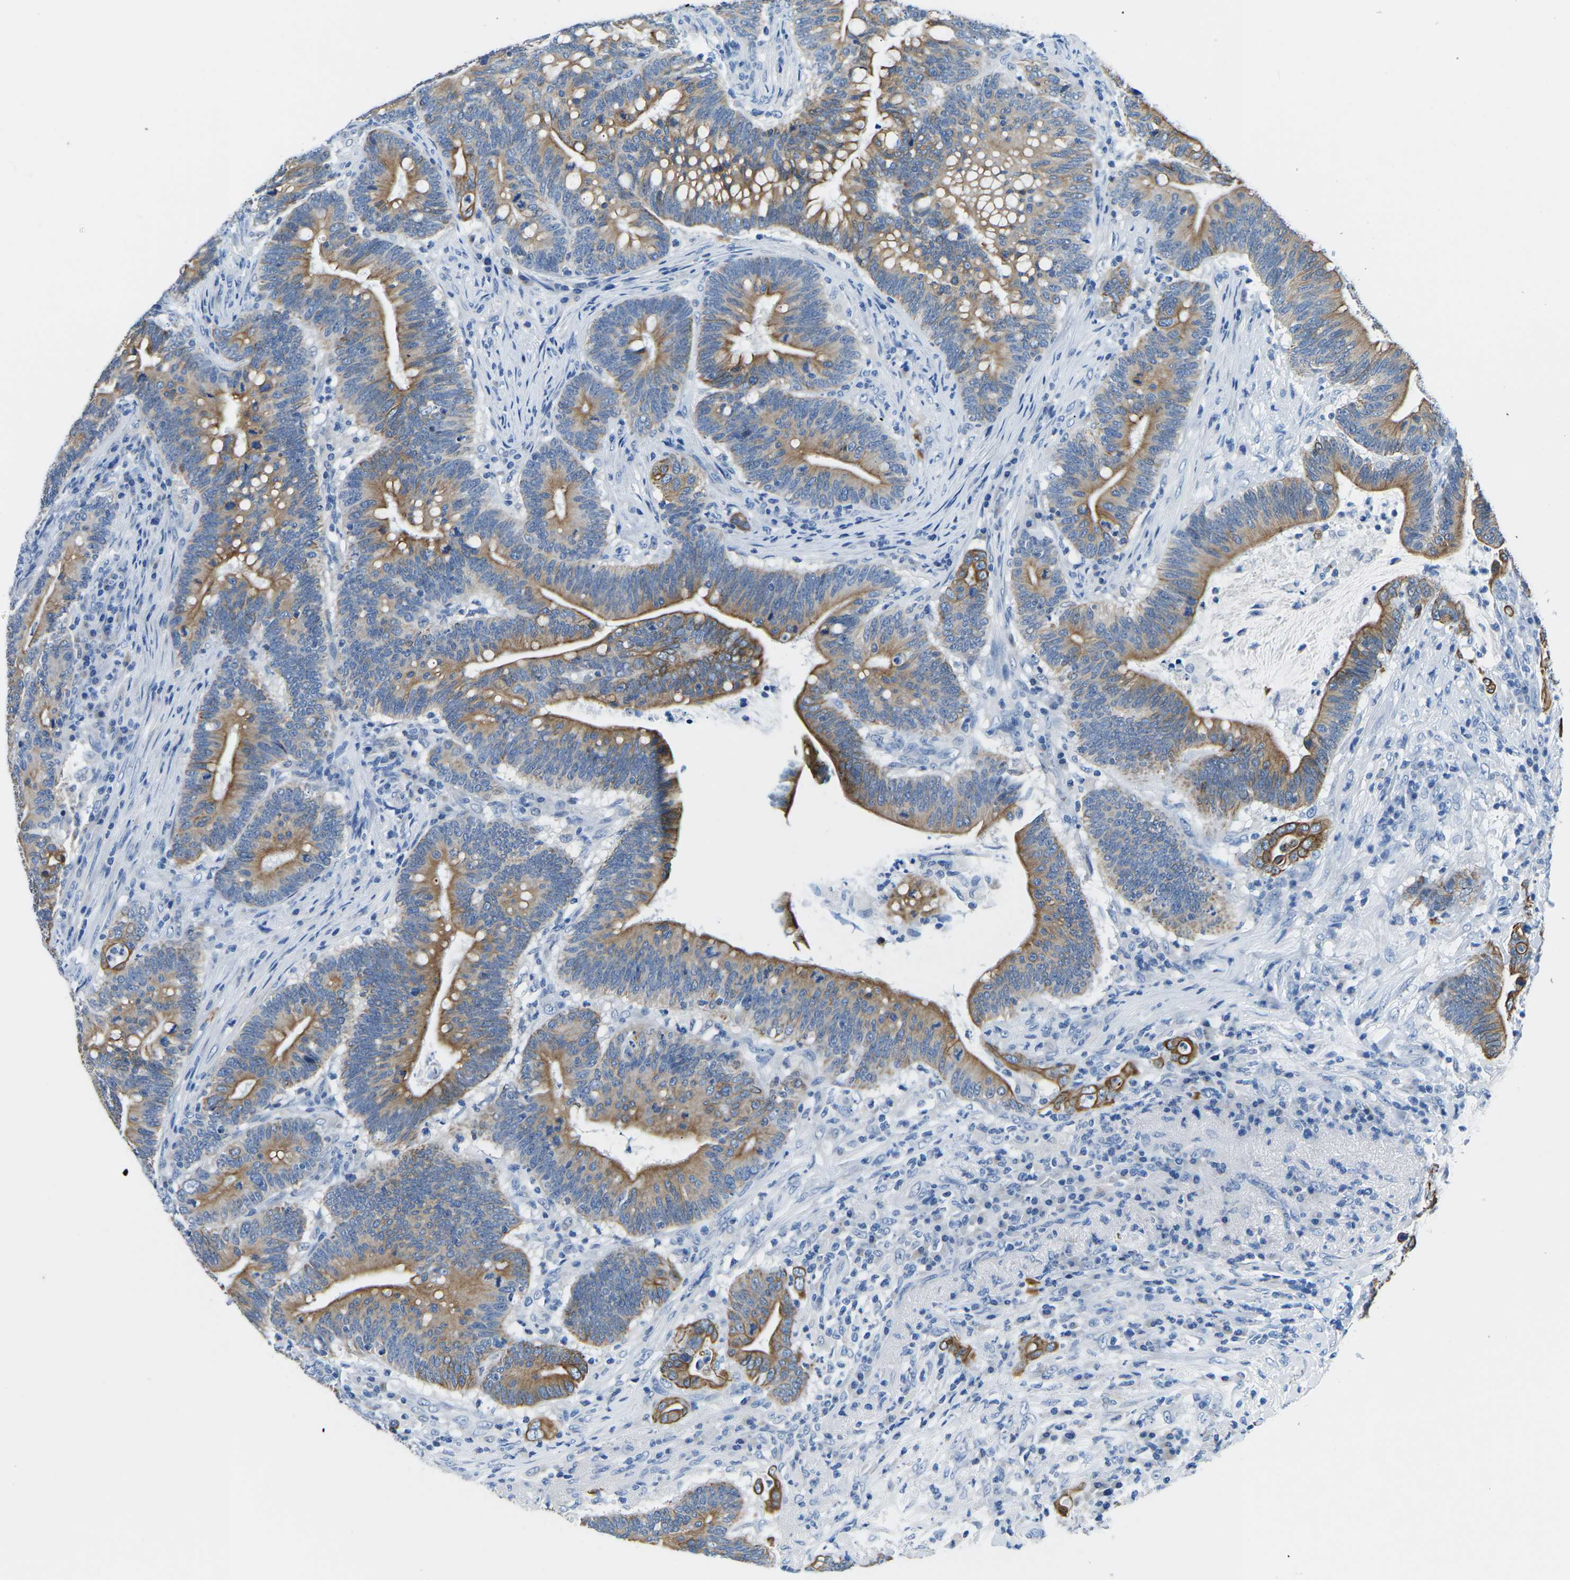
{"staining": {"intensity": "moderate", "quantity": "25%-75%", "location": "cytoplasmic/membranous"}, "tissue": "colorectal cancer", "cell_type": "Tumor cells", "image_type": "cancer", "snomed": [{"axis": "morphology", "description": "Normal tissue, NOS"}, {"axis": "morphology", "description": "Adenocarcinoma, NOS"}, {"axis": "topography", "description": "Colon"}], "caption": "A micrograph of colorectal cancer (adenocarcinoma) stained for a protein exhibits moderate cytoplasmic/membranous brown staining in tumor cells.", "gene": "TM6SF1", "patient": {"sex": "female", "age": 66}}